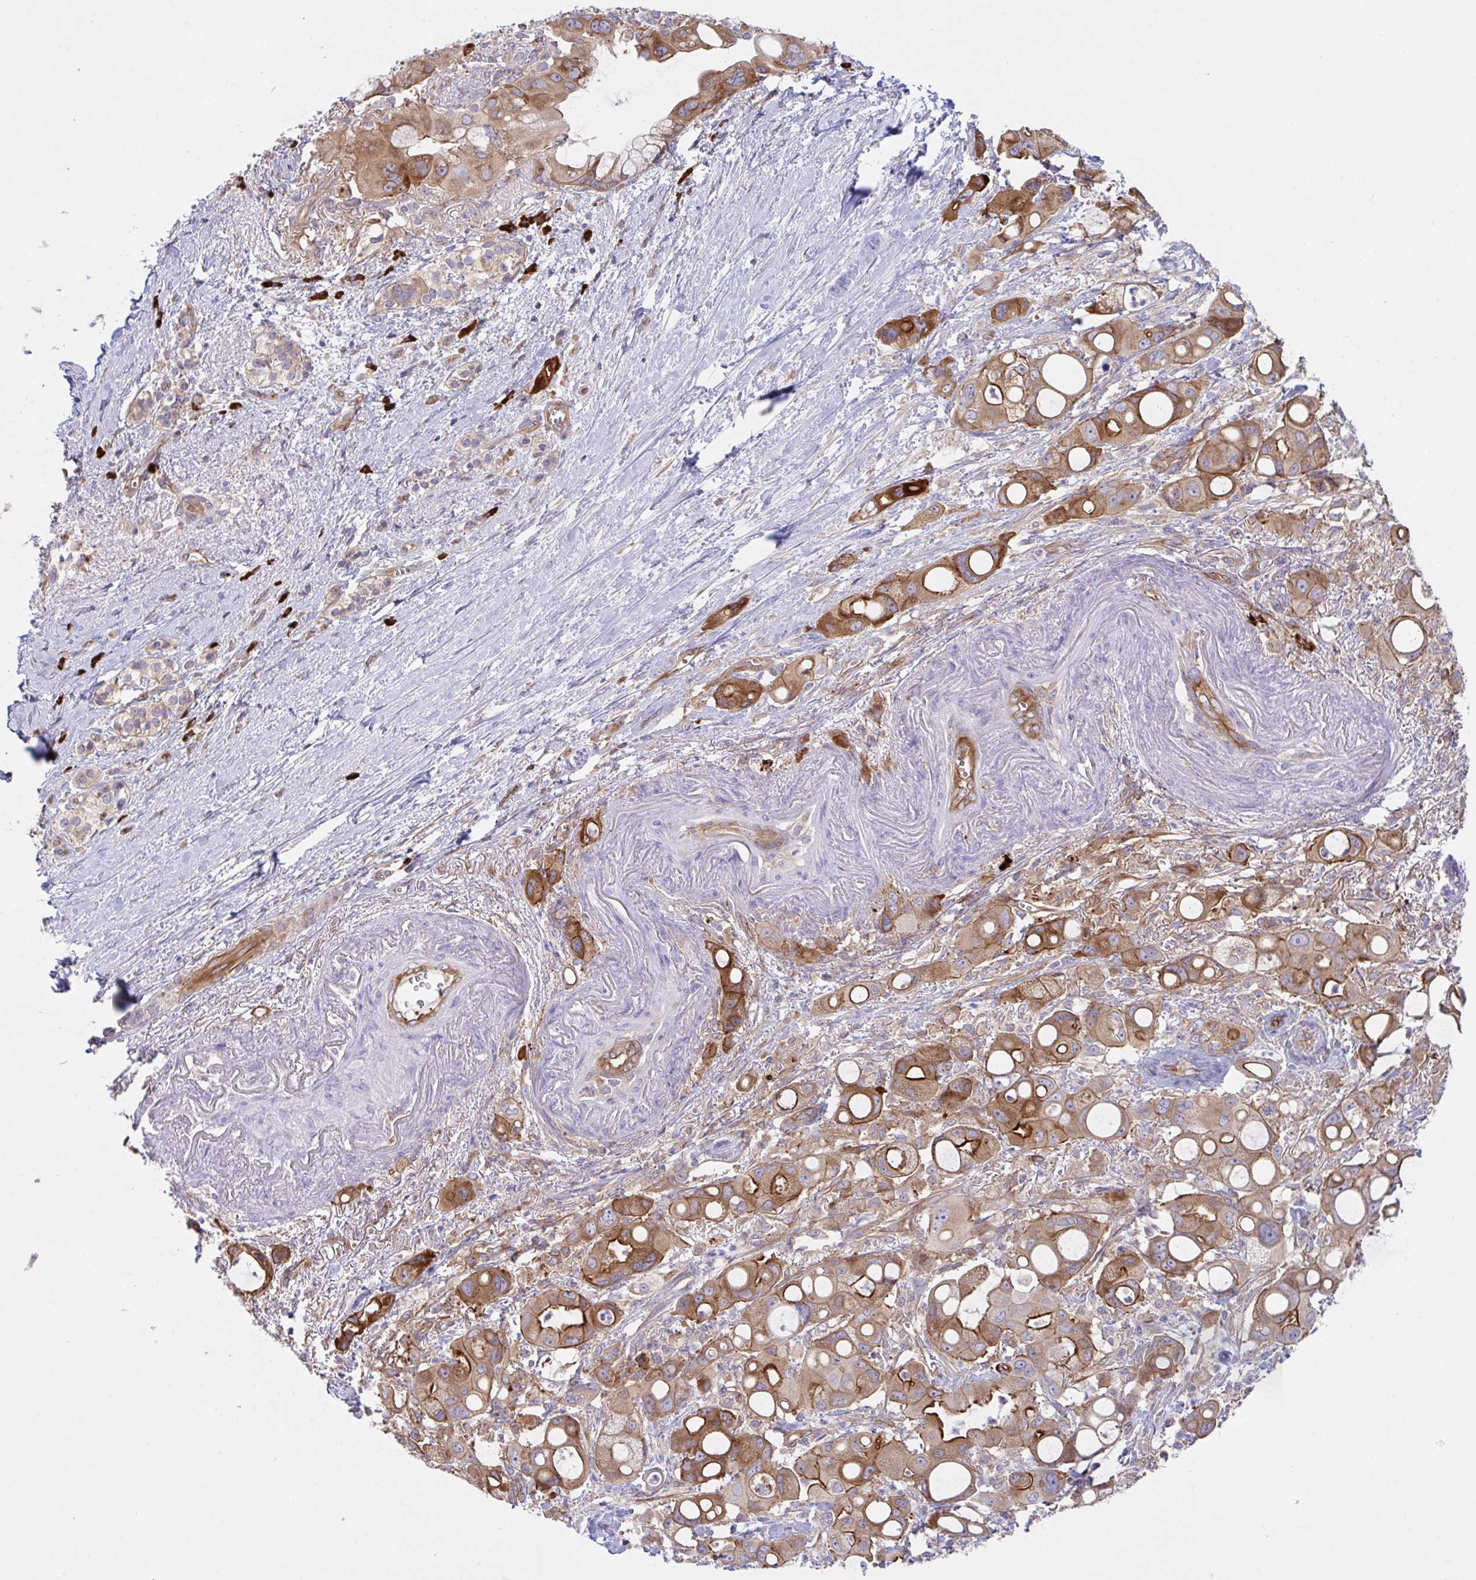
{"staining": {"intensity": "moderate", "quantity": ">75%", "location": "cytoplasmic/membranous"}, "tissue": "pancreatic cancer", "cell_type": "Tumor cells", "image_type": "cancer", "snomed": [{"axis": "morphology", "description": "Adenocarcinoma, NOS"}, {"axis": "topography", "description": "Pancreas"}], "caption": "A brown stain highlights moderate cytoplasmic/membranous expression of a protein in pancreatic cancer tumor cells.", "gene": "YARS2", "patient": {"sex": "male", "age": 68}}